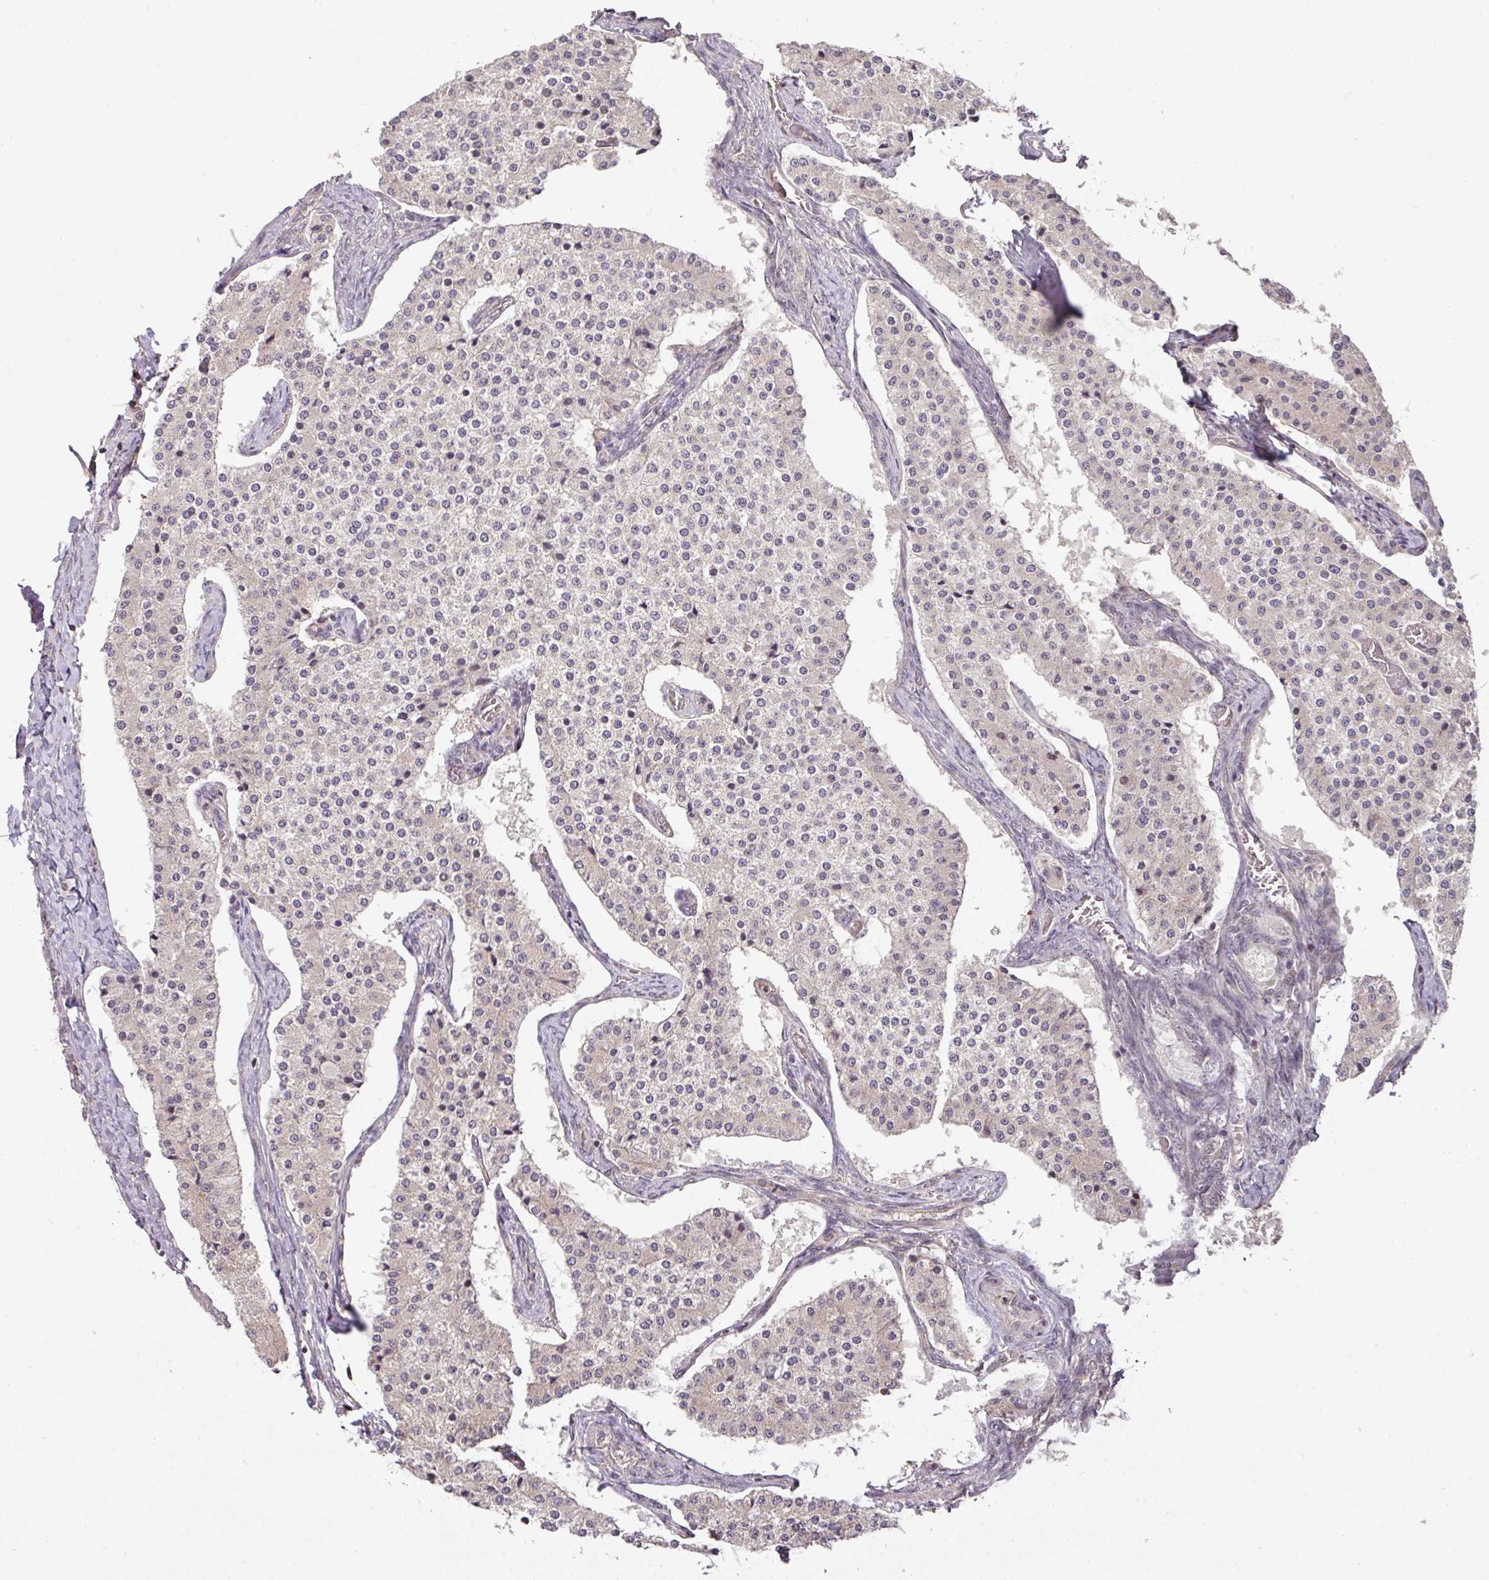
{"staining": {"intensity": "negative", "quantity": "none", "location": "none"}, "tissue": "carcinoid", "cell_type": "Tumor cells", "image_type": "cancer", "snomed": [{"axis": "morphology", "description": "Carcinoid, malignant, NOS"}, {"axis": "topography", "description": "Colon"}], "caption": "IHC micrograph of carcinoid stained for a protein (brown), which shows no positivity in tumor cells.", "gene": "TCL1B", "patient": {"sex": "female", "age": 52}}